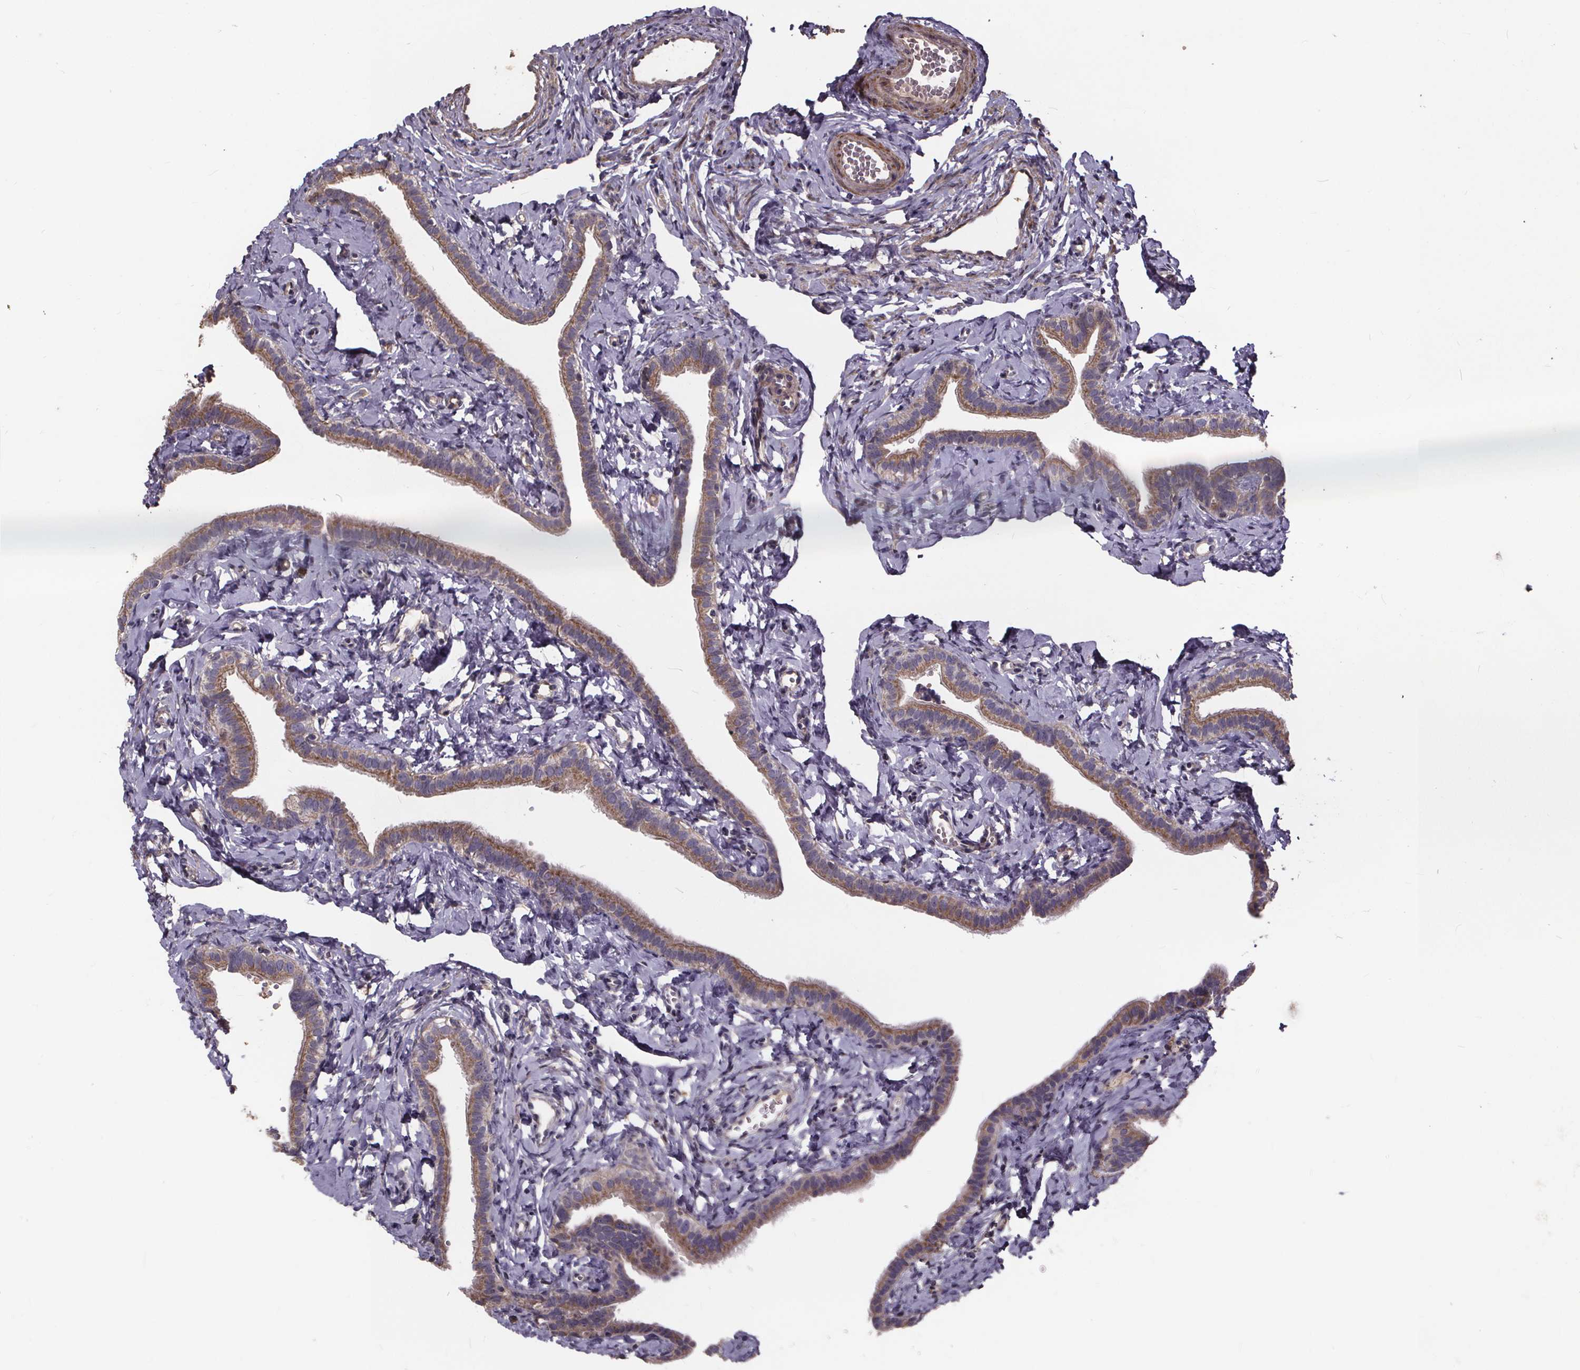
{"staining": {"intensity": "moderate", "quantity": ">75%", "location": "cytoplasmic/membranous"}, "tissue": "fallopian tube", "cell_type": "Glandular cells", "image_type": "normal", "snomed": [{"axis": "morphology", "description": "Normal tissue, NOS"}, {"axis": "topography", "description": "Fallopian tube"}], "caption": "Glandular cells exhibit medium levels of moderate cytoplasmic/membranous positivity in about >75% of cells in benign human fallopian tube.", "gene": "YME1L1", "patient": {"sex": "female", "age": 41}}